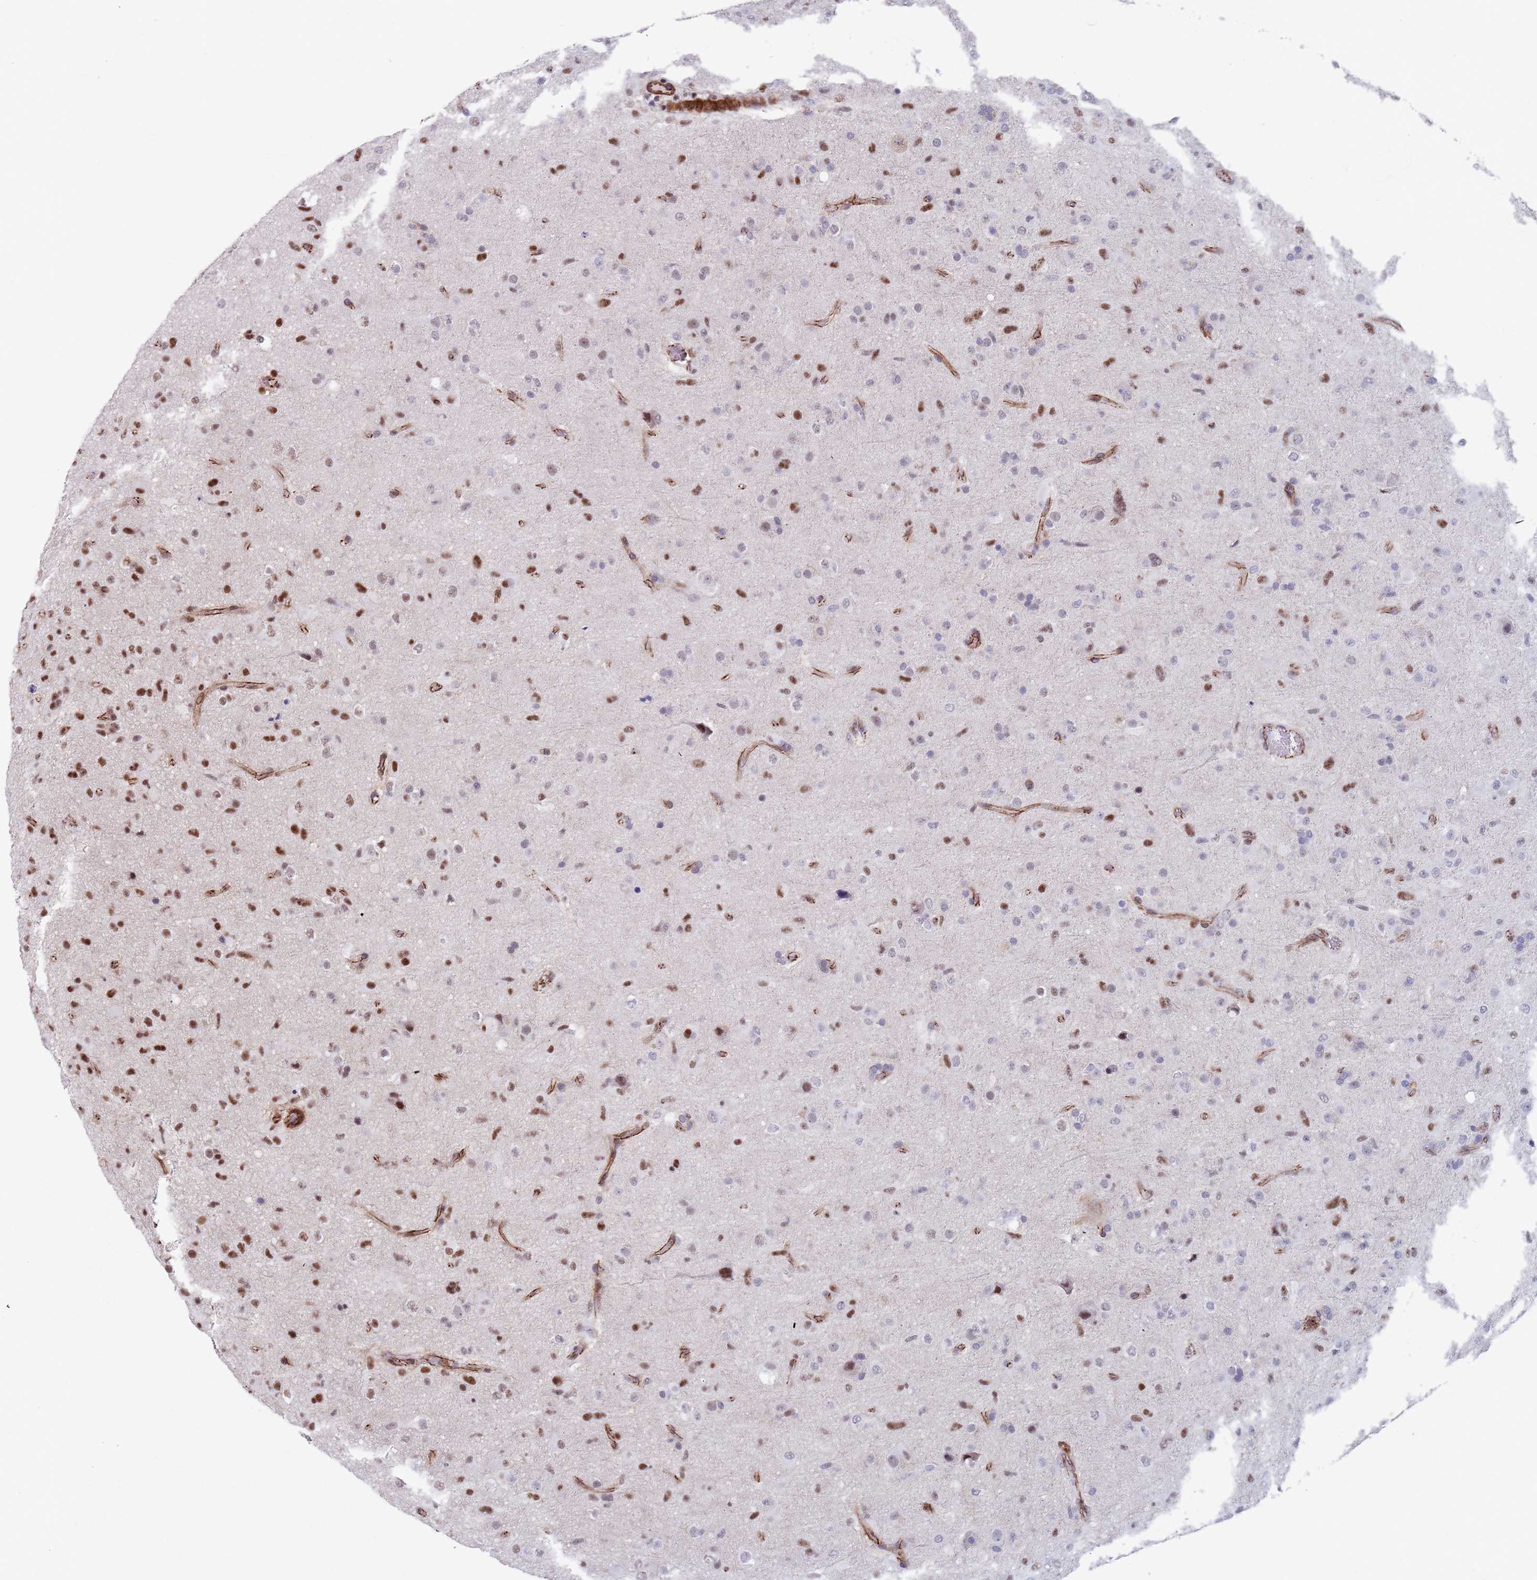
{"staining": {"intensity": "strong", "quantity": "<25%", "location": "nuclear"}, "tissue": "glioma", "cell_type": "Tumor cells", "image_type": "cancer", "snomed": [{"axis": "morphology", "description": "Glioma, malignant, Low grade"}, {"axis": "topography", "description": "Brain"}], "caption": "Human malignant low-grade glioma stained with a brown dye exhibits strong nuclear positive staining in about <25% of tumor cells.", "gene": "OR5A2", "patient": {"sex": "male", "age": 65}}